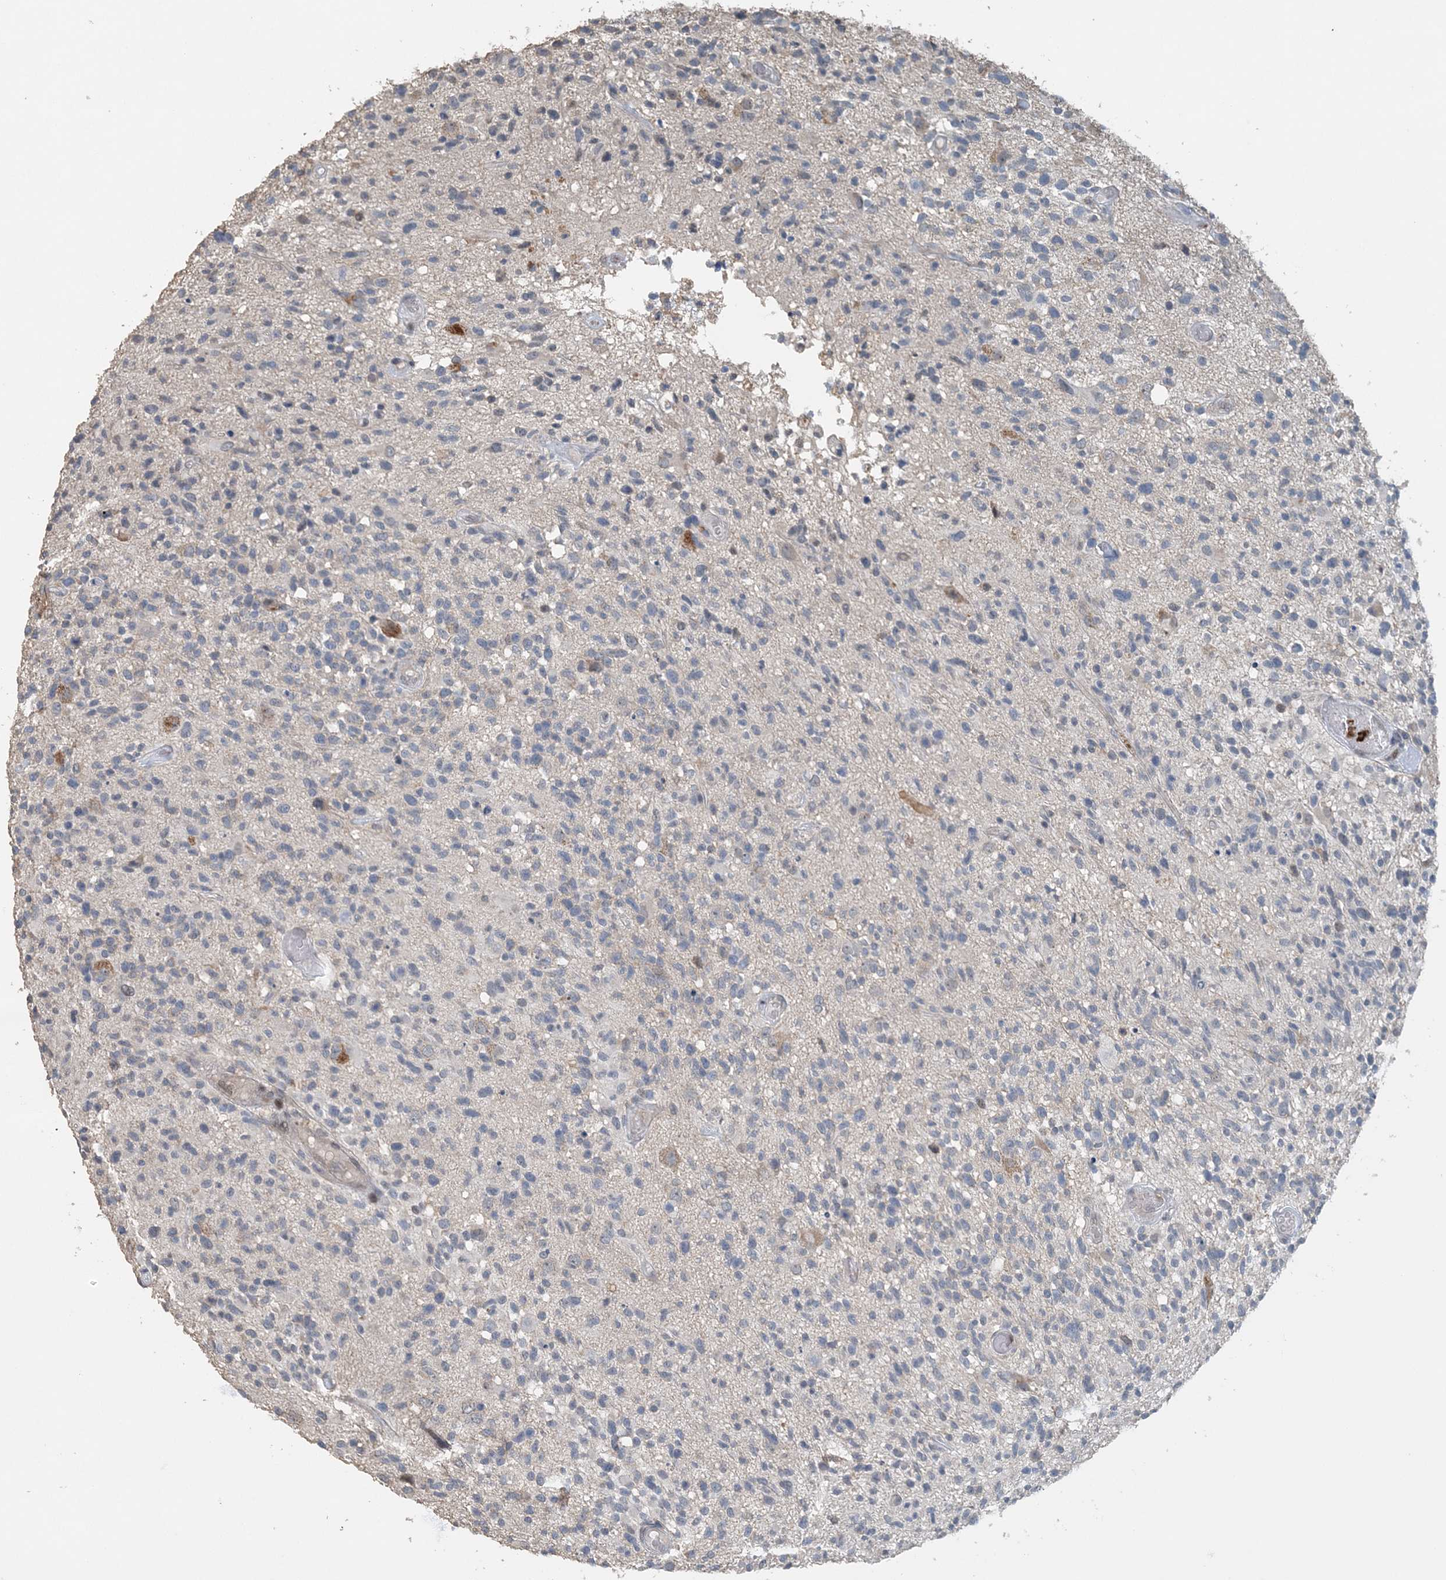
{"staining": {"intensity": "negative", "quantity": "none", "location": "none"}, "tissue": "glioma", "cell_type": "Tumor cells", "image_type": "cancer", "snomed": [{"axis": "morphology", "description": "Glioma, malignant, High grade"}, {"axis": "morphology", "description": "Glioblastoma, NOS"}, {"axis": "topography", "description": "Brain"}], "caption": "This is an IHC micrograph of glioma. There is no positivity in tumor cells.", "gene": "FAM110A", "patient": {"sex": "male", "age": 60}}